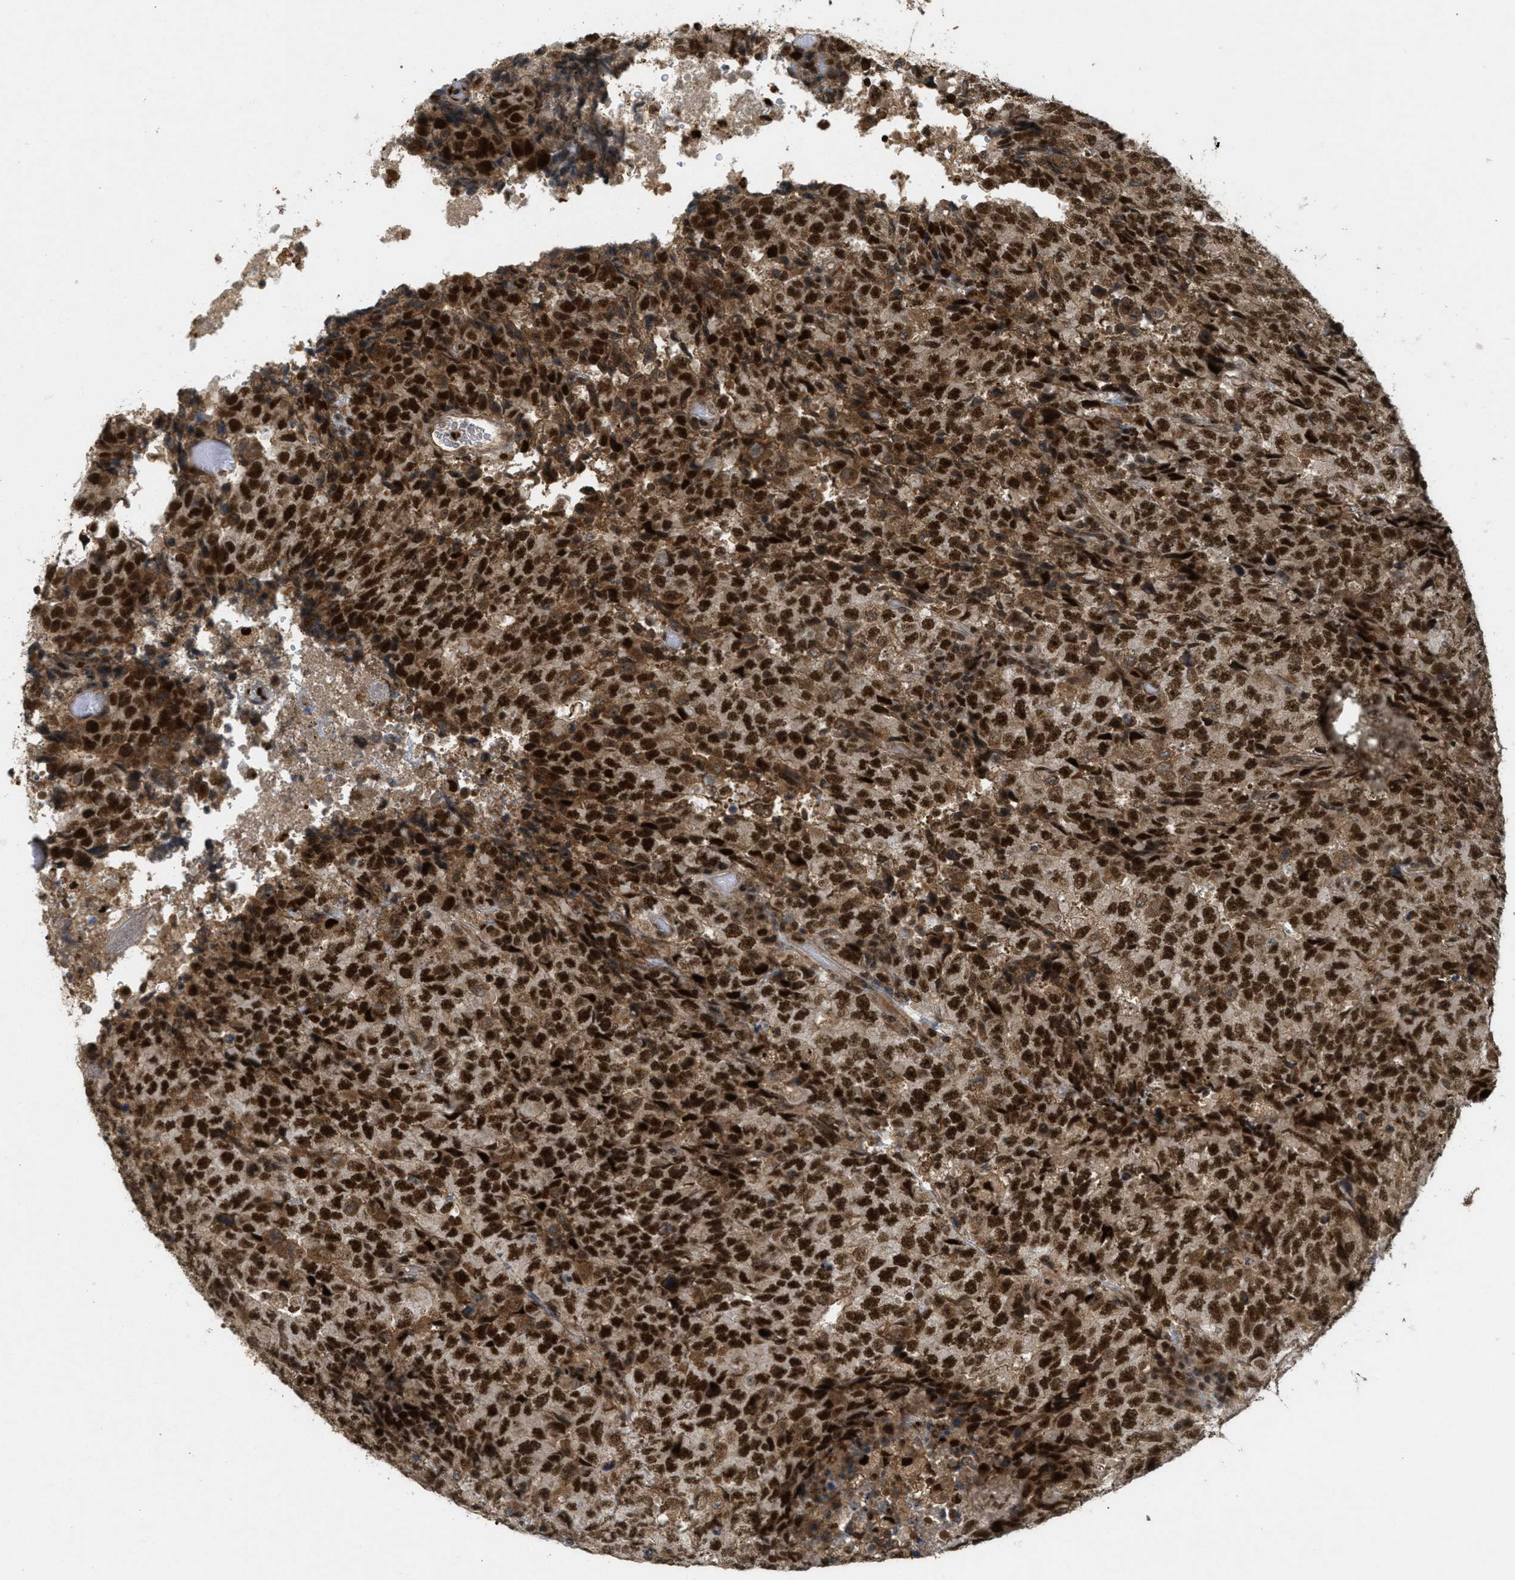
{"staining": {"intensity": "strong", "quantity": ">75%", "location": "cytoplasmic/membranous,nuclear"}, "tissue": "testis cancer", "cell_type": "Tumor cells", "image_type": "cancer", "snomed": [{"axis": "morphology", "description": "Necrosis, NOS"}, {"axis": "morphology", "description": "Carcinoma, Embryonal, NOS"}, {"axis": "topography", "description": "Testis"}], "caption": "Immunohistochemistry photomicrograph of human testis cancer (embryonal carcinoma) stained for a protein (brown), which reveals high levels of strong cytoplasmic/membranous and nuclear expression in about >75% of tumor cells.", "gene": "TLK1", "patient": {"sex": "male", "age": 19}}